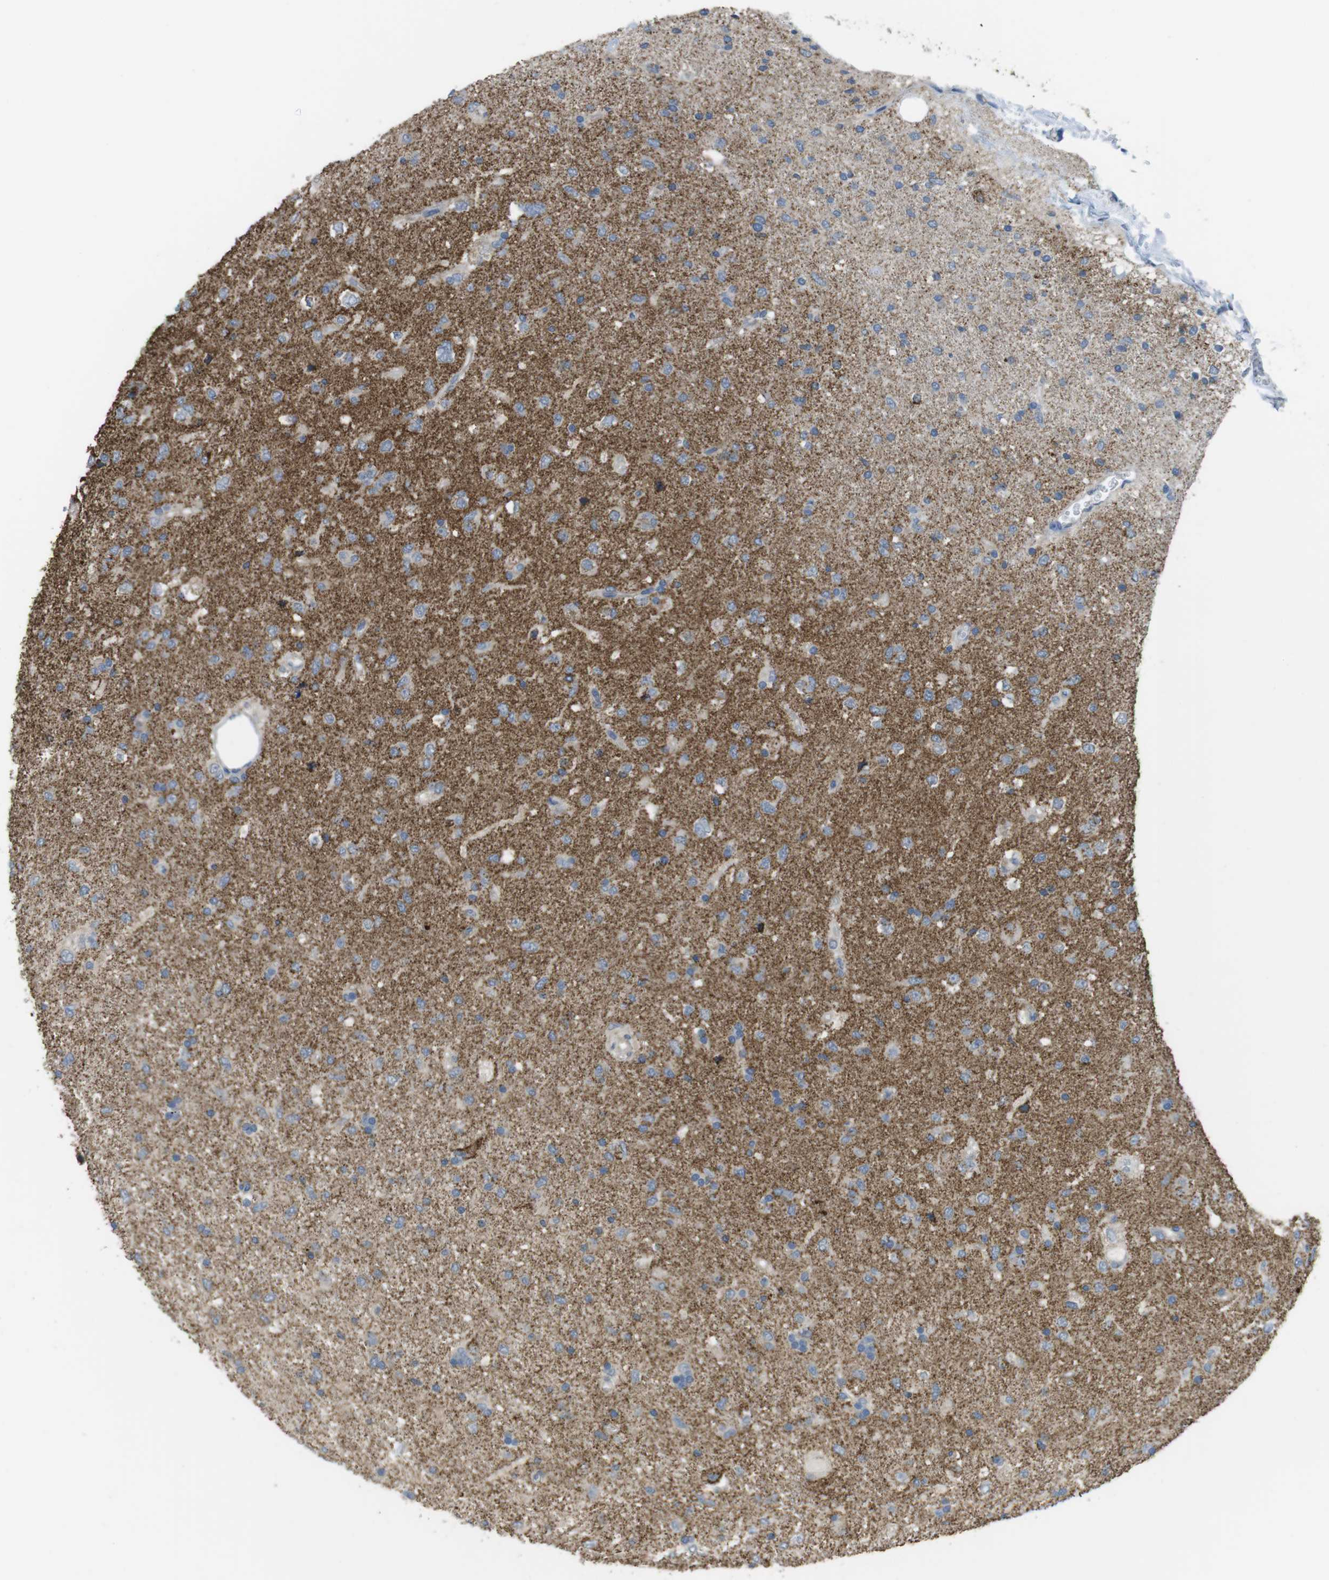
{"staining": {"intensity": "moderate", "quantity": "25%-75%", "location": "cytoplasmic/membranous"}, "tissue": "glioma", "cell_type": "Tumor cells", "image_type": "cancer", "snomed": [{"axis": "morphology", "description": "Glioma, malignant, Low grade"}, {"axis": "topography", "description": "Brain"}], "caption": "High-magnification brightfield microscopy of malignant glioma (low-grade) stained with DAB (brown) and counterstained with hematoxylin (blue). tumor cells exhibit moderate cytoplasmic/membranous staining is present in approximately25%-75% of cells. (DAB IHC, brown staining for protein, blue staining for nuclei).", "gene": "GRIK2", "patient": {"sex": "male", "age": 77}}